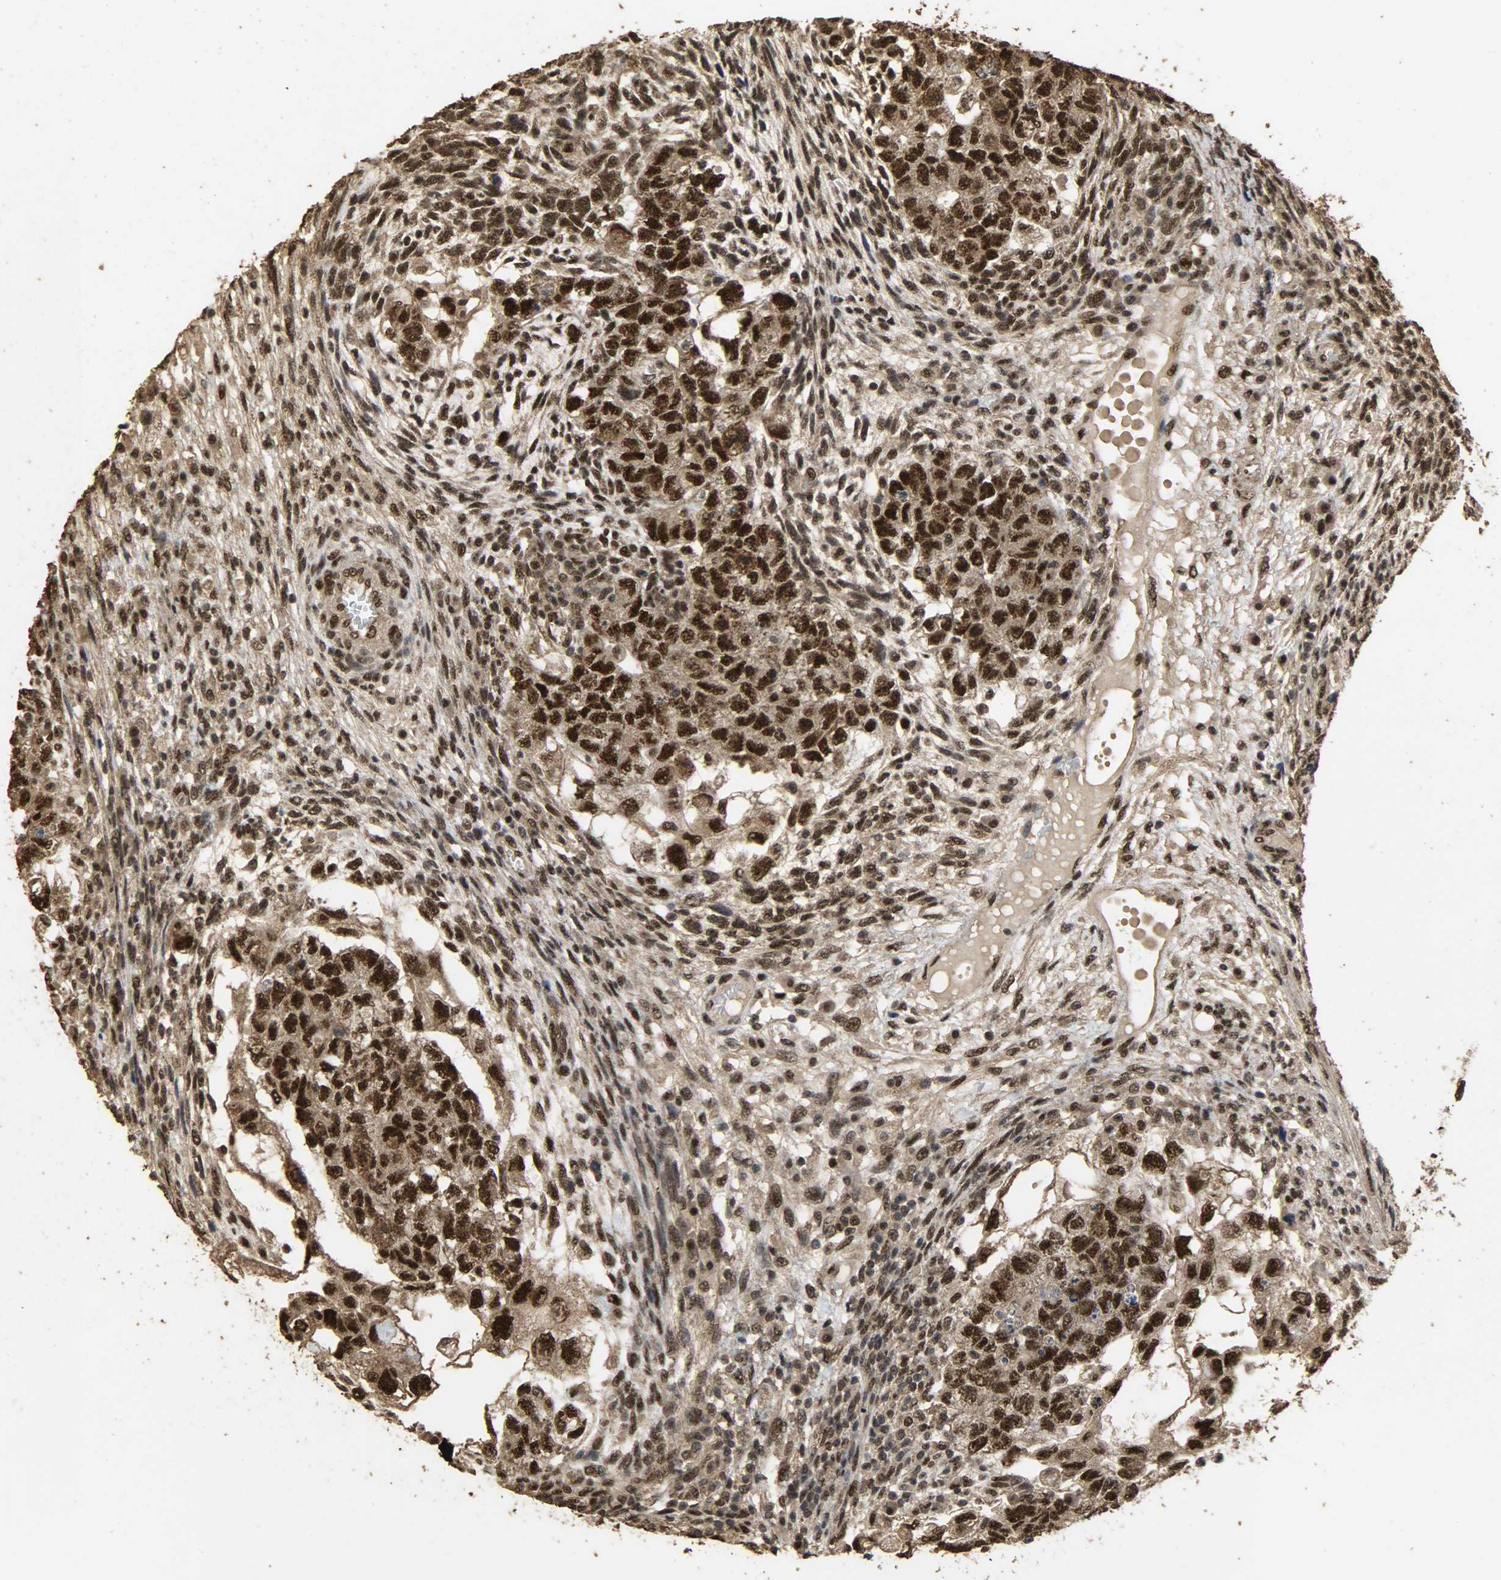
{"staining": {"intensity": "strong", "quantity": ">75%", "location": "cytoplasmic/membranous,nuclear"}, "tissue": "testis cancer", "cell_type": "Tumor cells", "image_type": "cancer", "snomed": [{"axis": "morphology", "description": "Normal tissue, NOS"}, {"axis": "morphology", "description": "Carcinoma, Embryonal, NOS"}, {"axis": "topography", "description": "Testis"}], "caption": "Tumor cells show strong cytoplasmic/membranous and nuclear positivity in approximately >75% of cells in embryonal carcinoma (testis).", "gene": "CCNT2", "patient": {"sex": "male", "age": 36}}